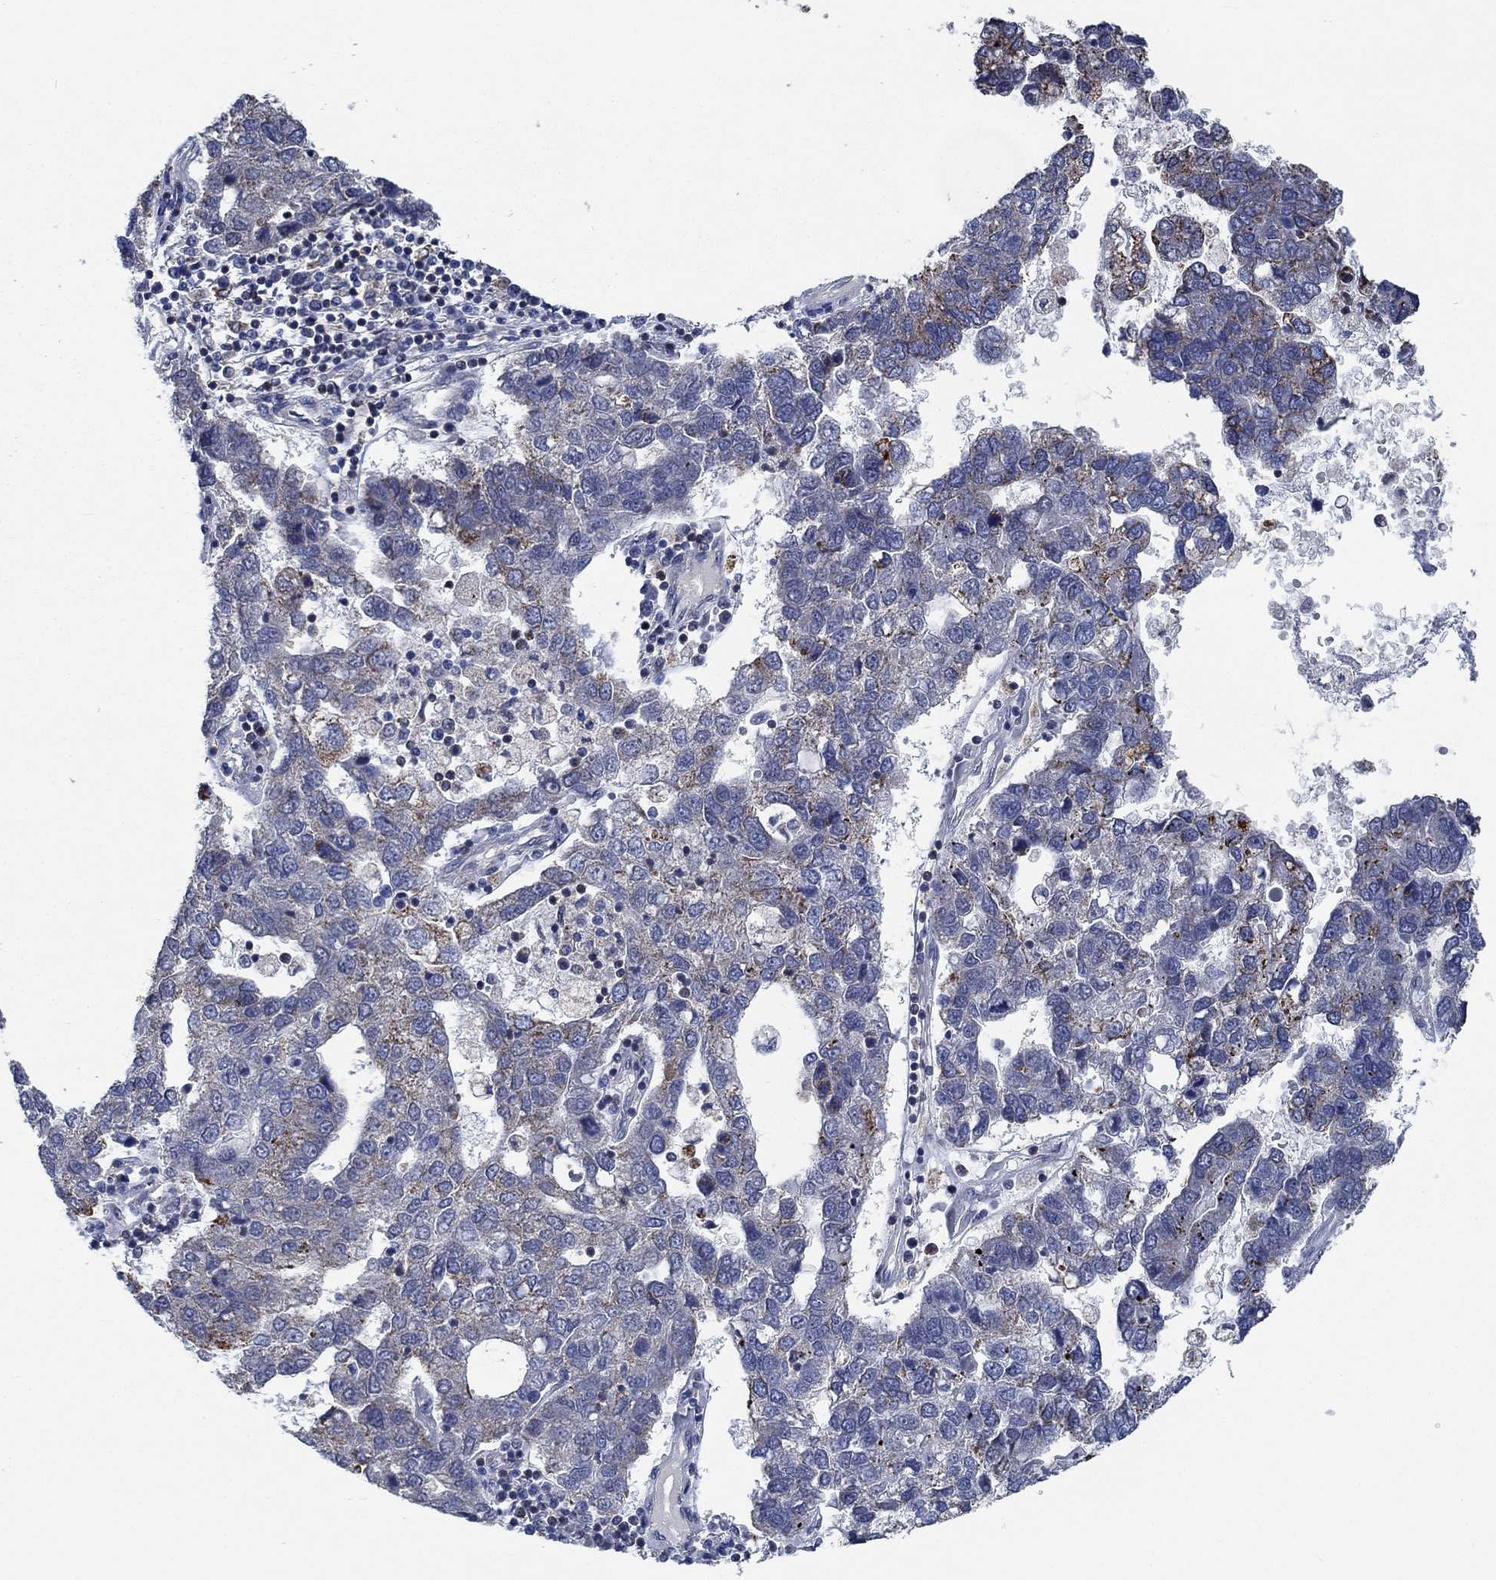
{"staining": {"intensity": "weak", "quantity": "25%-75%", "location": "cytoplasmic/membranous"}, "tissue": "pancreatic cancer", "cell_type": "Tumor cells", "image_type": "cancer", "snomed": [{"axis": "morphology", "description": "Adenocarcinoma, NOS"}, {"axis": "topography", "description": "Pancreas"}], "caption": "Immunohistochemical staining of human pancreatic adenocarcinoma exhibits weak cytoplasmic/membranous protein expression in approximately 25%-75% of tumor cells. The staining was performed using DAB to visualize the protein expression in brown, while the nuclei were stained in blue with hematoxylin (Magnification: 20x).", "gene": "STXBP6", "patient": {"sex": "female", "age": 61}}